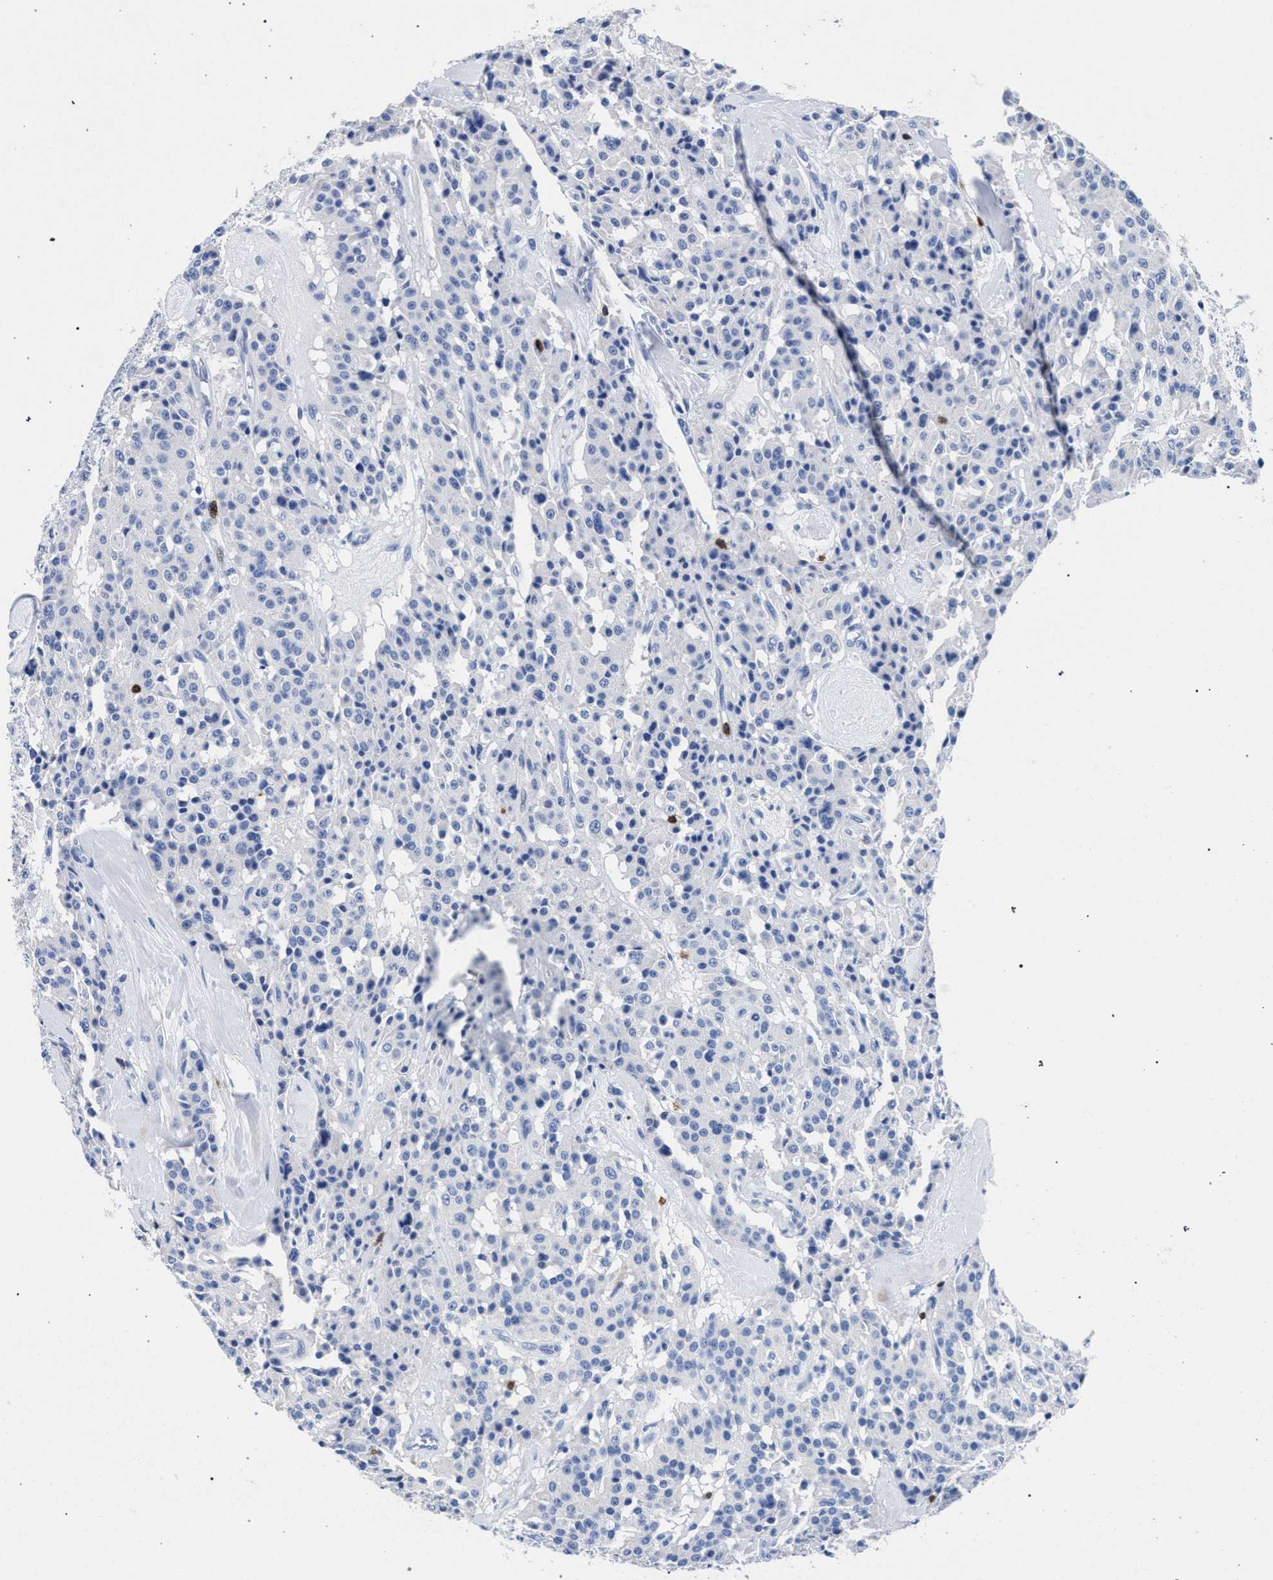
{"staining": {"intensity": "negative", "quantity": "none", "location": "none"}, "tissue": "carcinoid", "cell_type": "Tumor cells", "image_type": "cancer", "snomed": [{"axis": "morphology", "description": "Carcinoid, malignant, NOS"}, {"axis": "topography", "description": "Lung"}], "caption": "There is no significant expression in tumor cells of carcinoid.", "gene": "KLRK1", "patient": {"sex": "male", "age": 30}}